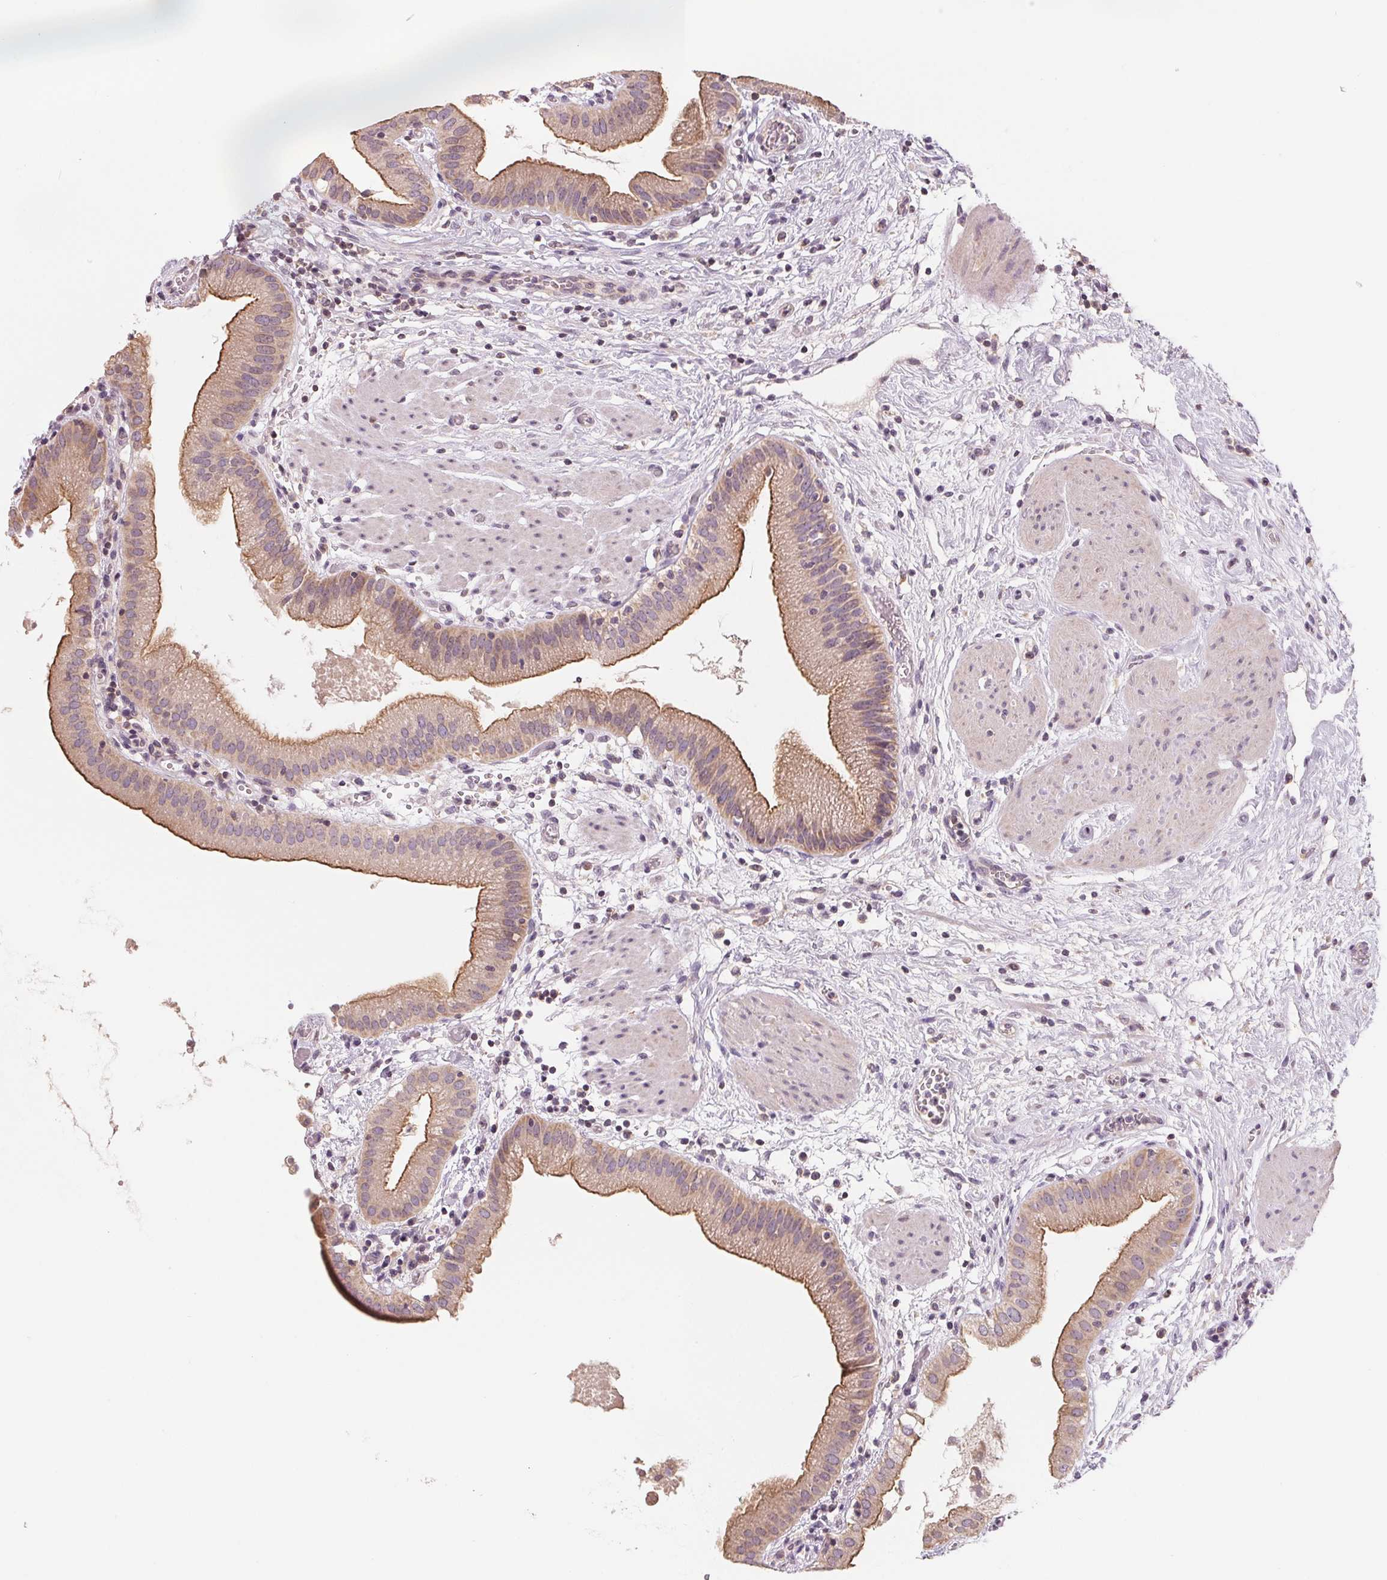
{"staining": {"intensity": "moderate", "quantity": "25%-75%", "location": "cytoplasmic/membranous"}, "tissue": "gallbladder", "cell_type": "Glandular cells", "image_type": "normal", "snomed": [{"axis": "morphology", "description": "Normal tissue, NOS"}, {"axis": "topography", "description": "Gallbladder"}], "caption": "IHC image of normal gallbladder: human gallbladder stained using immunohistochemistry (IHC) demonstrates medium levels of moderate protein expression localized specifically in the cytoplasmic/membranous of glandular cells, appearing as a cytoplasmic/membranous brown color.", "gene": "AQP8", "patient": {"sex": "female", "age": 65}}